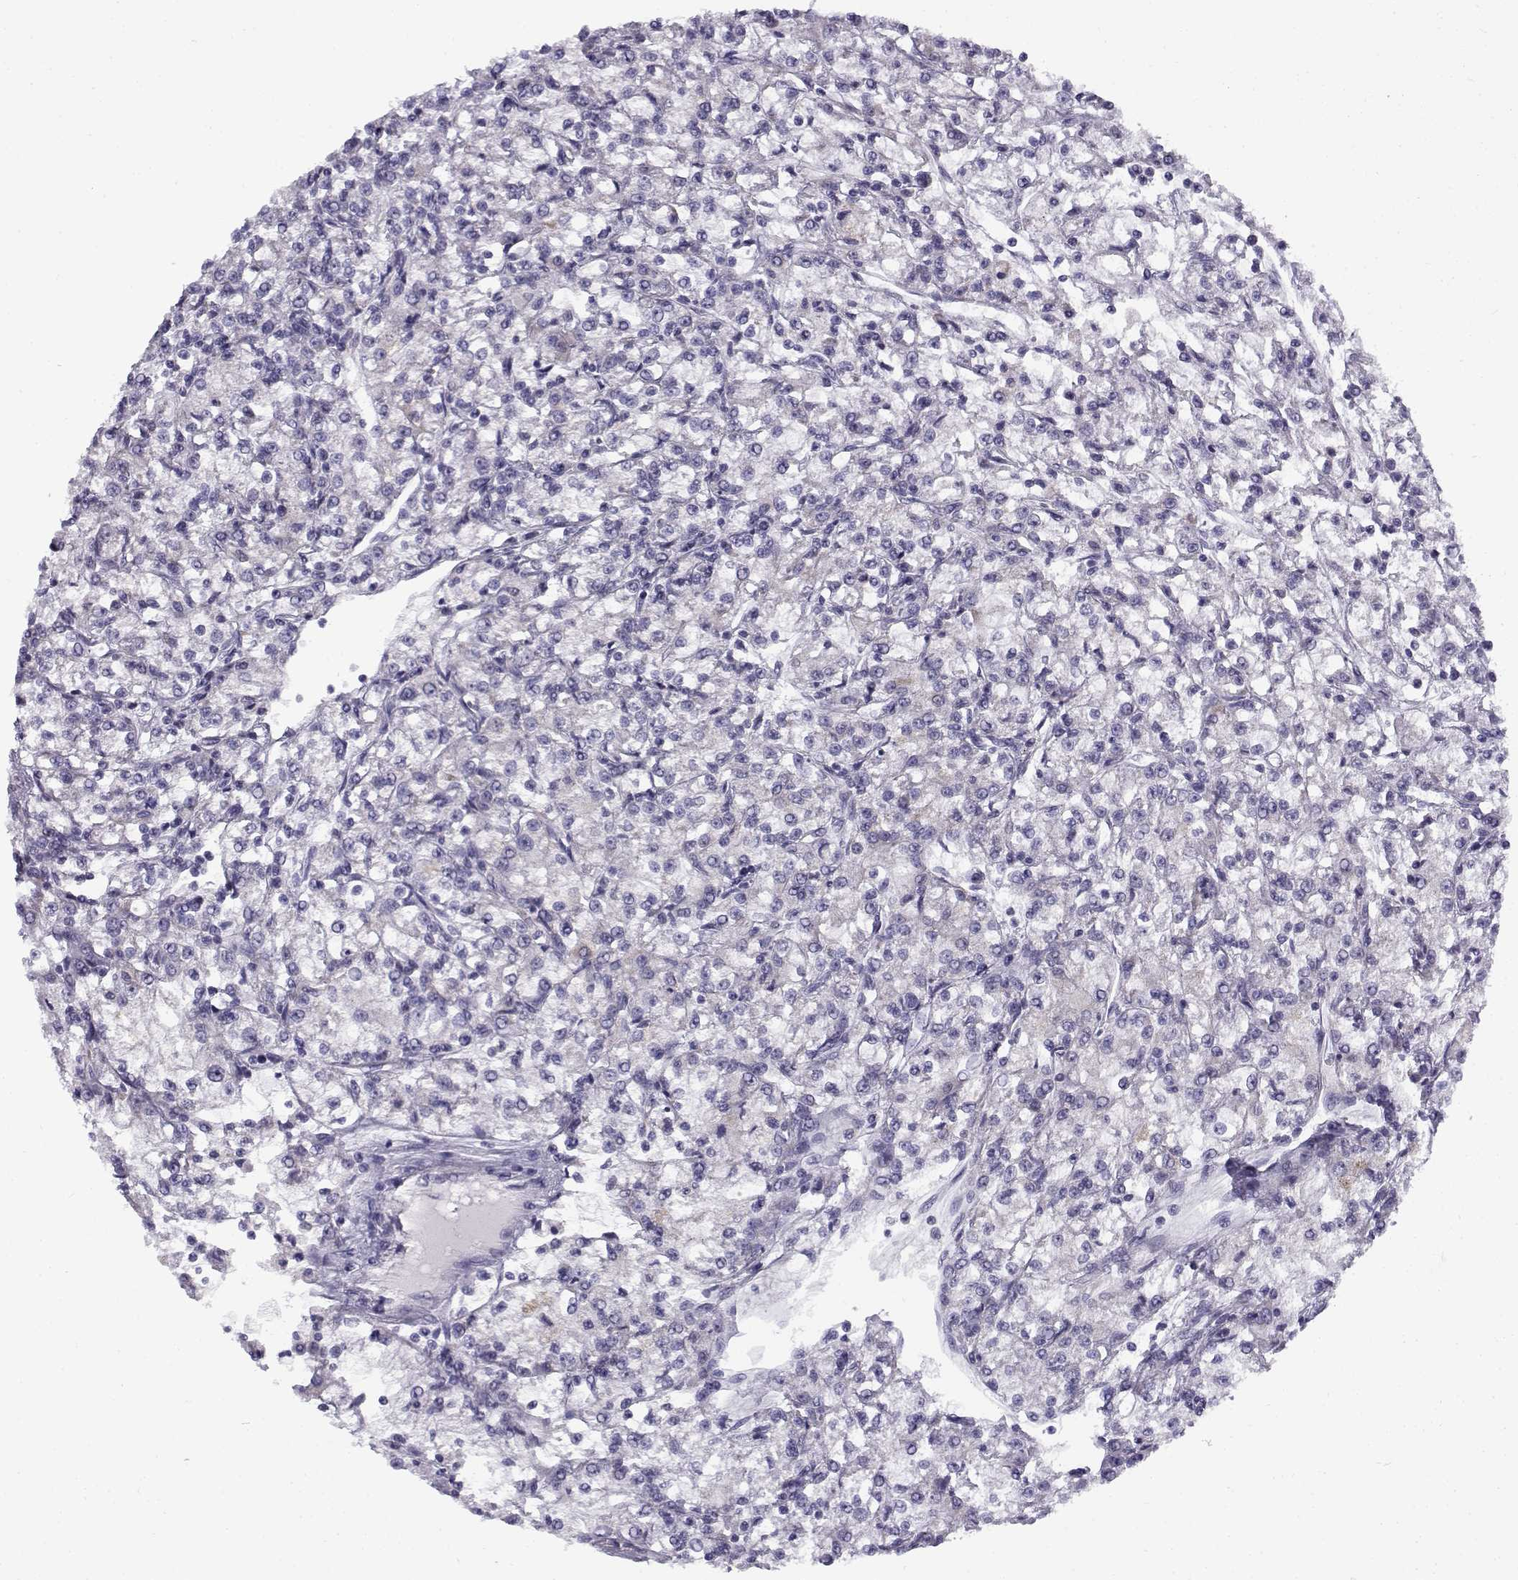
{"staining": {"intensity": "negative", "quantity": "none", "location": "none"}, "tissue": "renal cancer", "cell_type": "Tumor cells", "image_type": "cancer", "snomed": [{"axis": "morphology", "description": "Adenocarcinoma, NOS"}, {"axis": "topography", "description": "Kidney"}], "caption": "There is no significant positivity in tumor cells of adenocarcinoma (renal).", "gene": "FAM166A", "patient": {"sex": "female", "age": 59}}